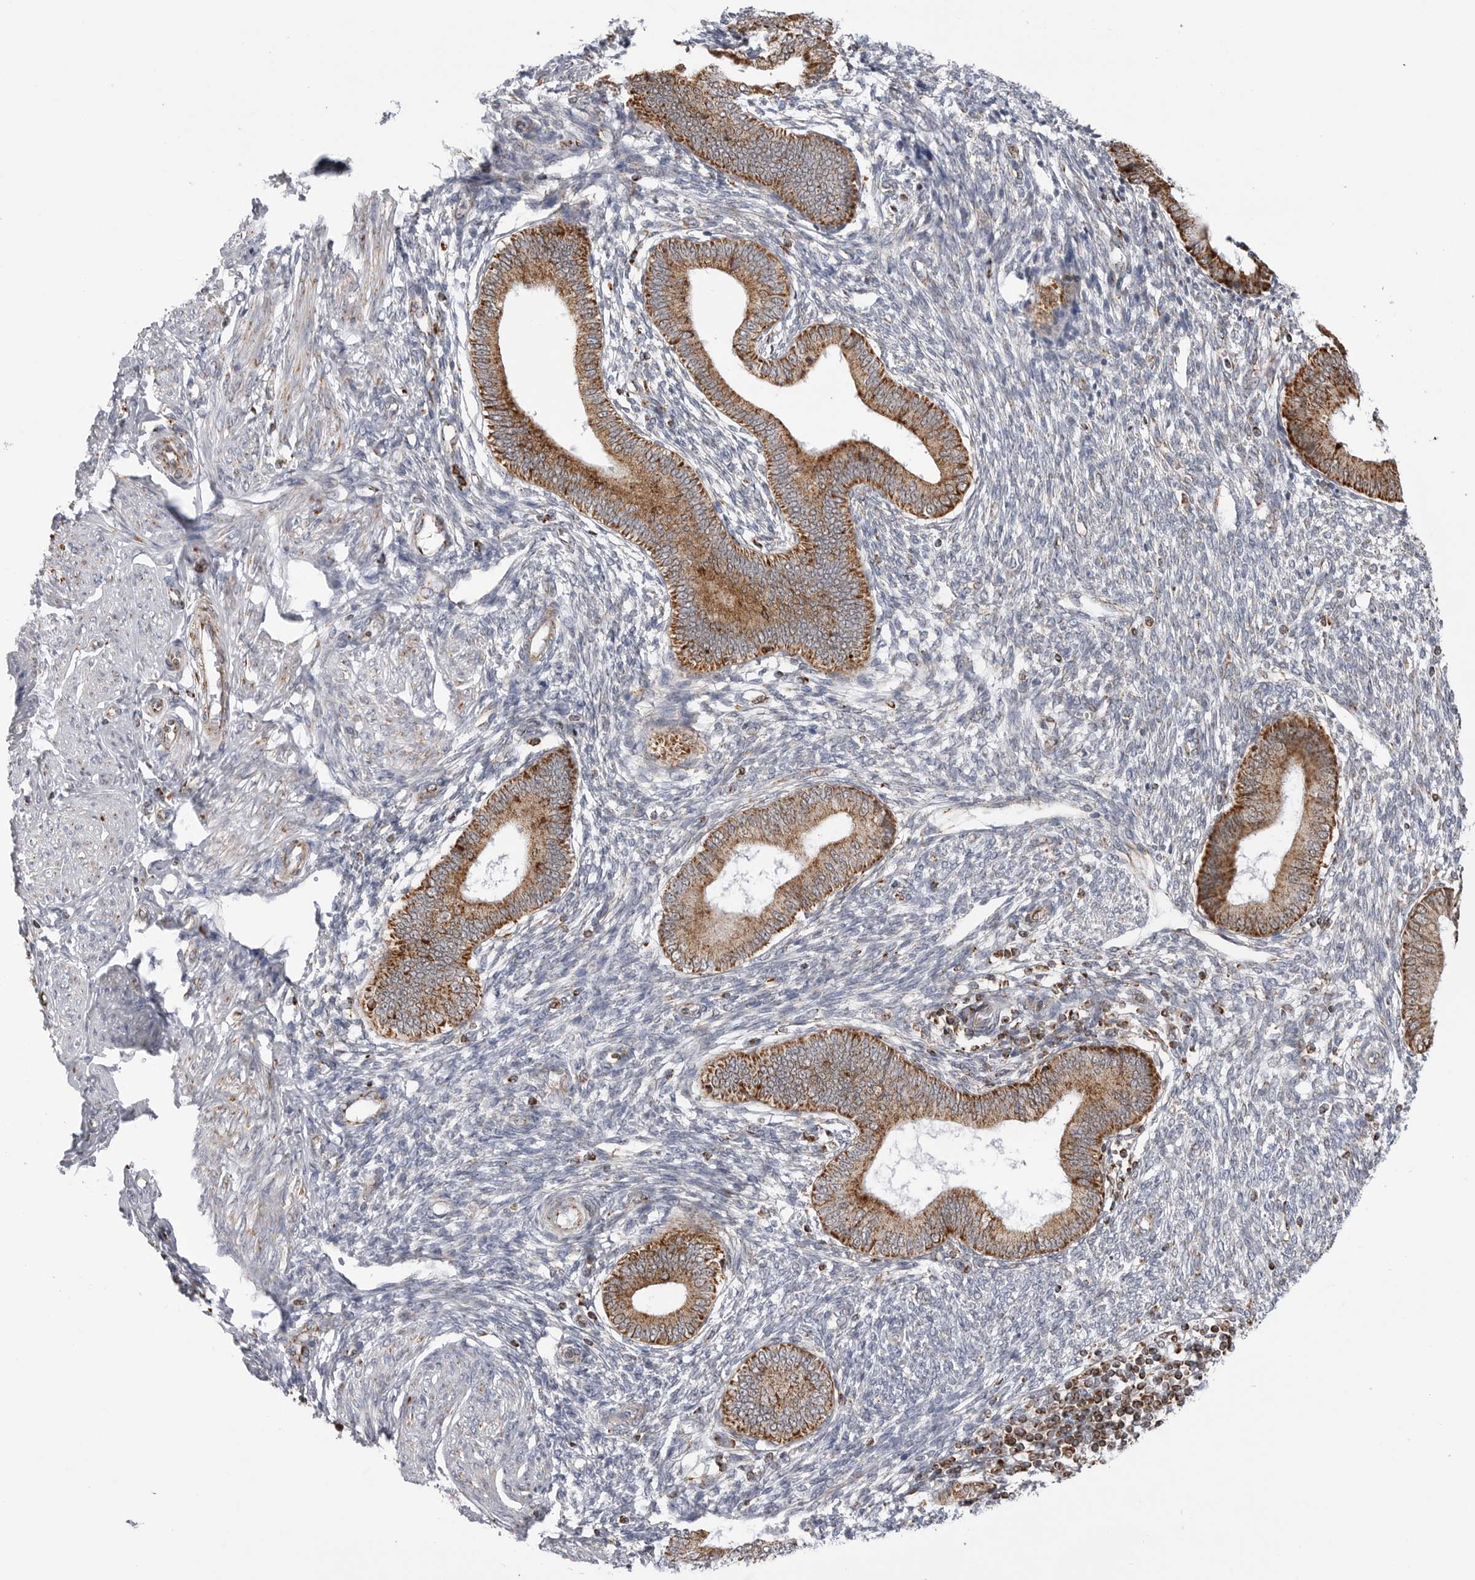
{"staining": {"intensity": "moderate", "quantity": "<25%", "location": "cytoplasmic/membranous"}, "tissue": "endometrium", "cell_type": "Cells in endometrial stroma", "image_type": "normal", "snomed": [{"axis": "morphology", "description": "Normal tissue, NOS"}, {"axis": "topography", "description": "Endometrium"}], "caption": "A low amount of moderate cytoplasmic/membranous positivity is identified in about <25% of cells in endometrial stroma in normal endometrium.", "gene": "COX5A", "patient": {"sex": "female", "age": 46}}